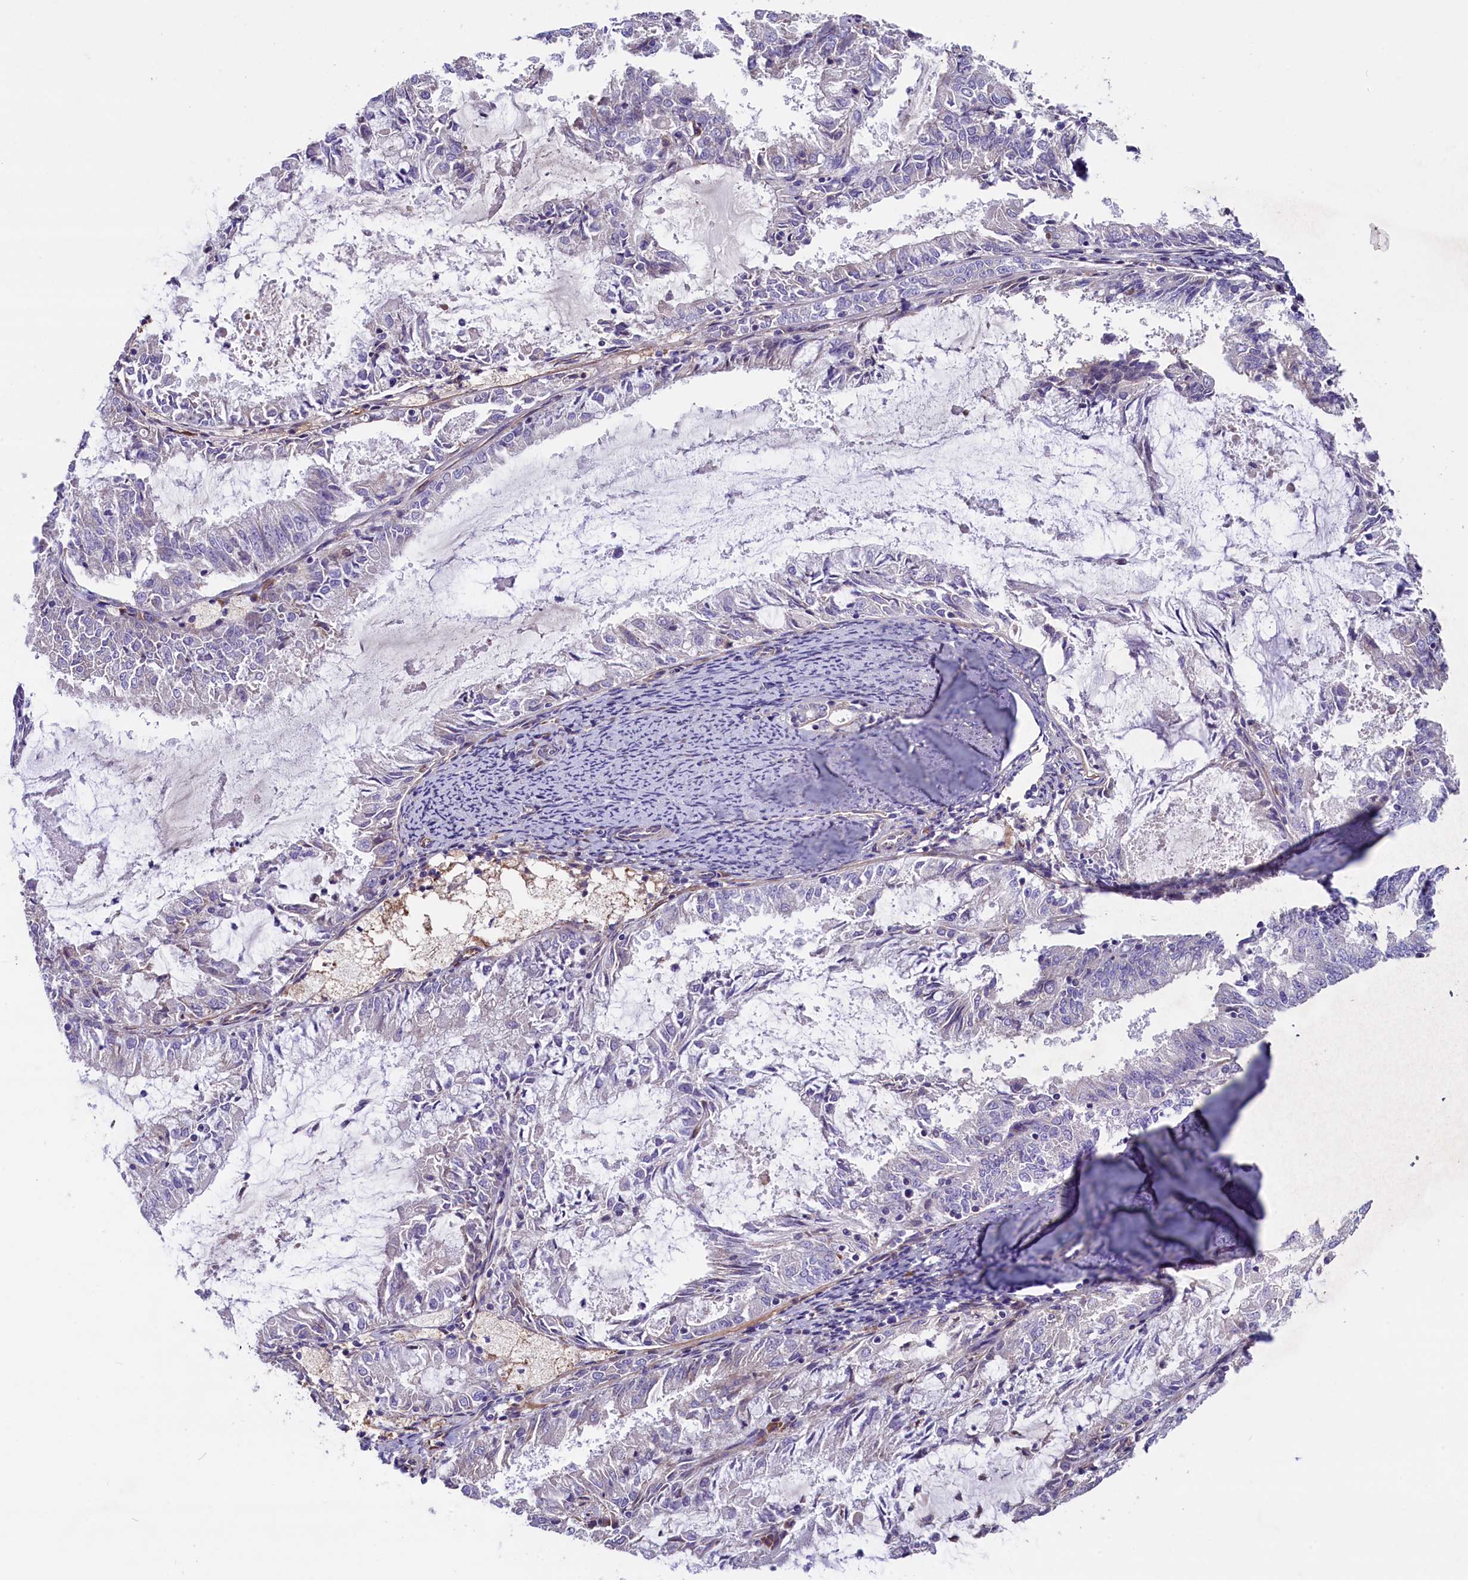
{"staining": {"intensity": "negative", "quantity": "none", "location": "none"}, "tissue": "endometrial cancer", "cell_type": "Tumor cells", "image_type": "cancer", "snomed": [{"axis": "morphology", "description": "Adenocarcinoma, NOS"}, {"axis": "topography", "description": "Endometrium"}], "caption": "Protein analysis of endometrial adenocarcinoma reveals no significant staining in tumor cells. (DAB (3,3'-diaminobenzidine) immunohistochemistry (IHC), high magnification).", "gene": "GPR108", "patient": {"sex": "female", "age": 57}}